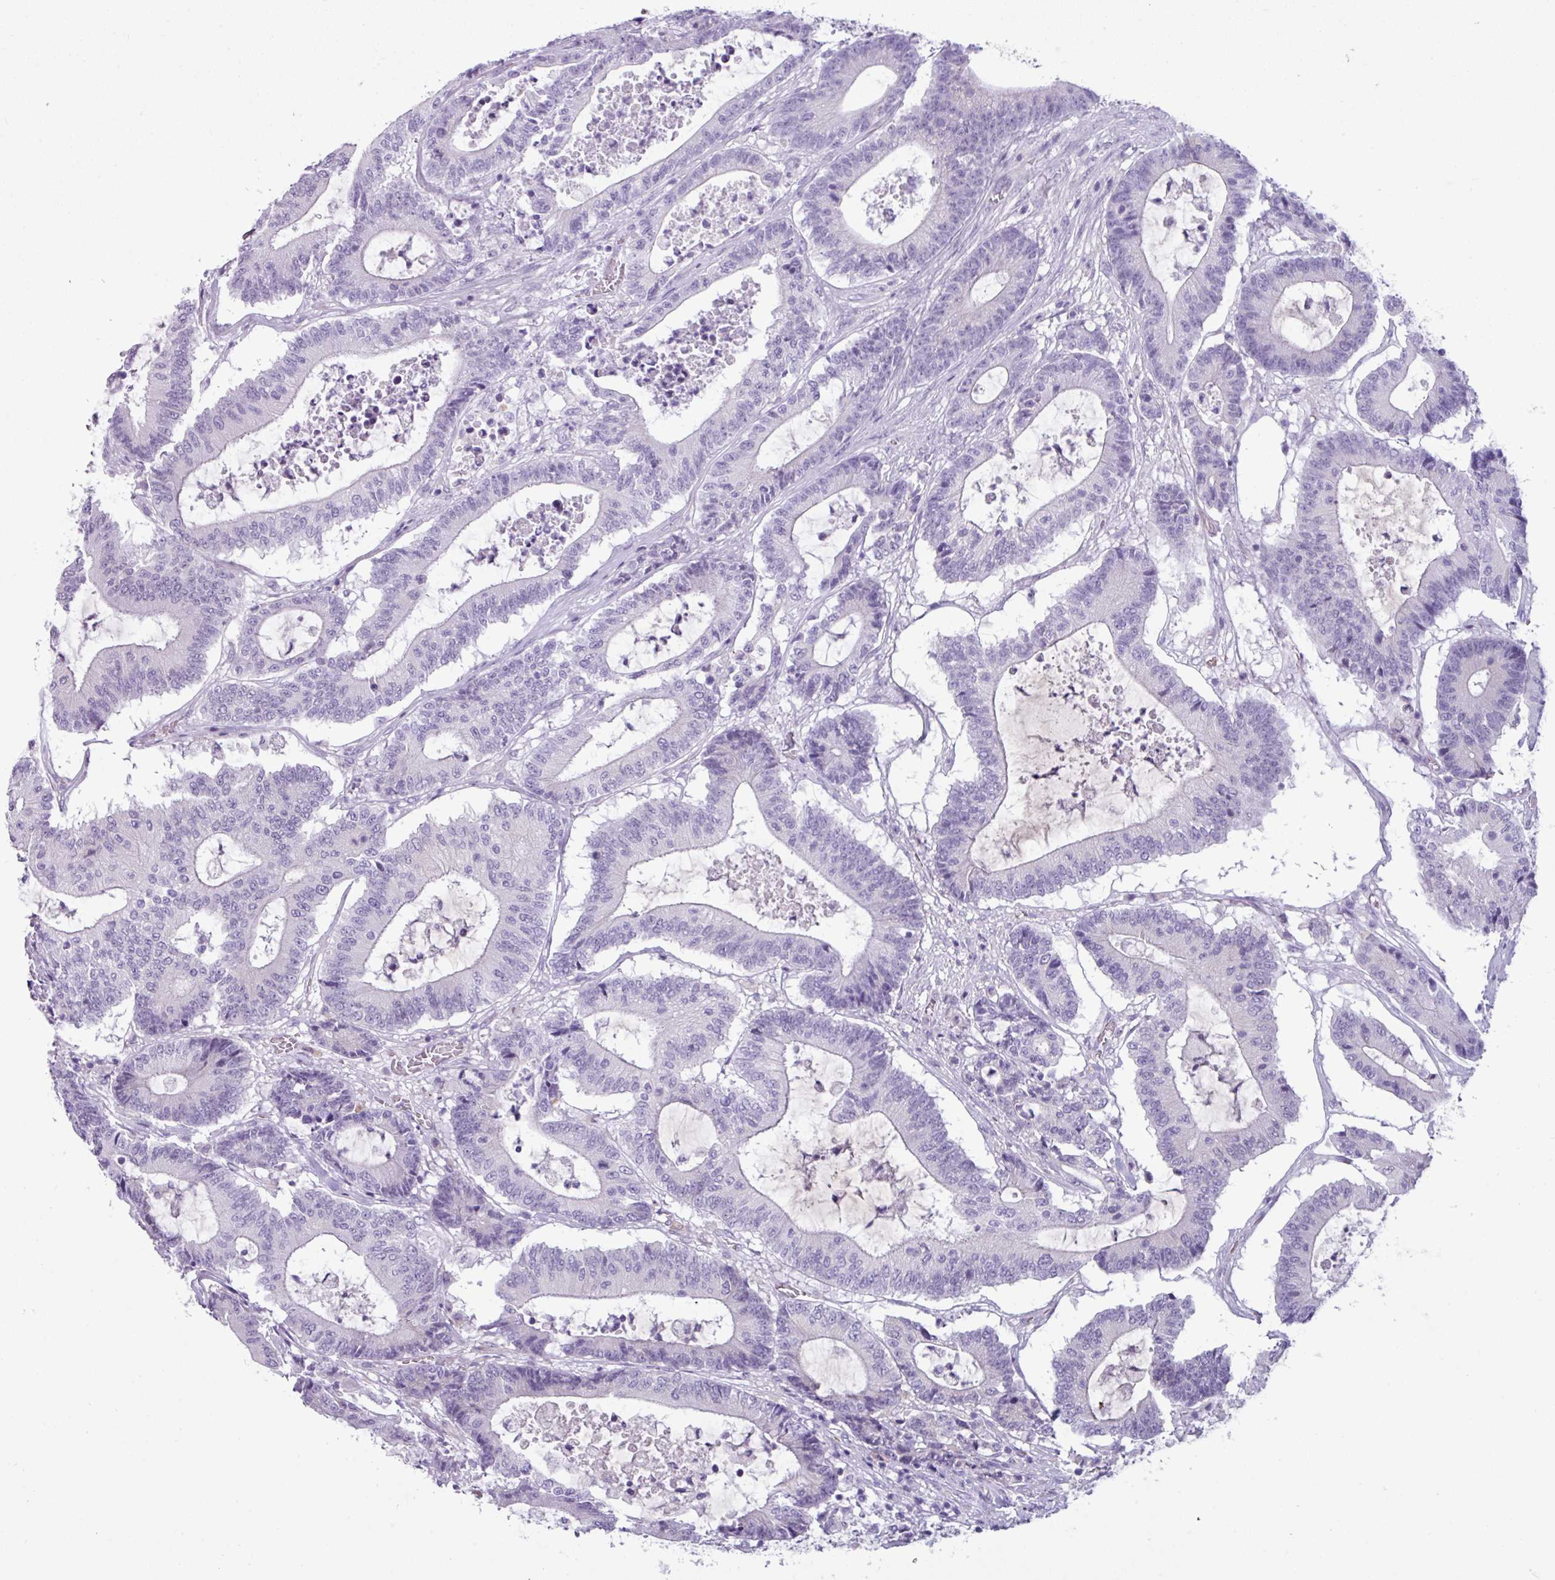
{"staining": {"intensity": "negative", "quantity": "none", "location": "none"}, "tissue": "colorectal cancer", "cell_type": "Tumor cells", "image_type": "cancer", "snomed": [{"axis": "morphology", "description": "Adenocarcinoma, NOS"}, {"axis": "topography", "description": "Colon"}], "caption": "The image demonstrates no significant positivity in tumor cells of colorectal cancer. The staining was performed using DAB to visualize the protein expression in brown, while the nuclei were stained in blue with hematoxylin (Magnification: 20x).", "gene": "ZNF524", "patient": {"sex": "female", "age": 84}}